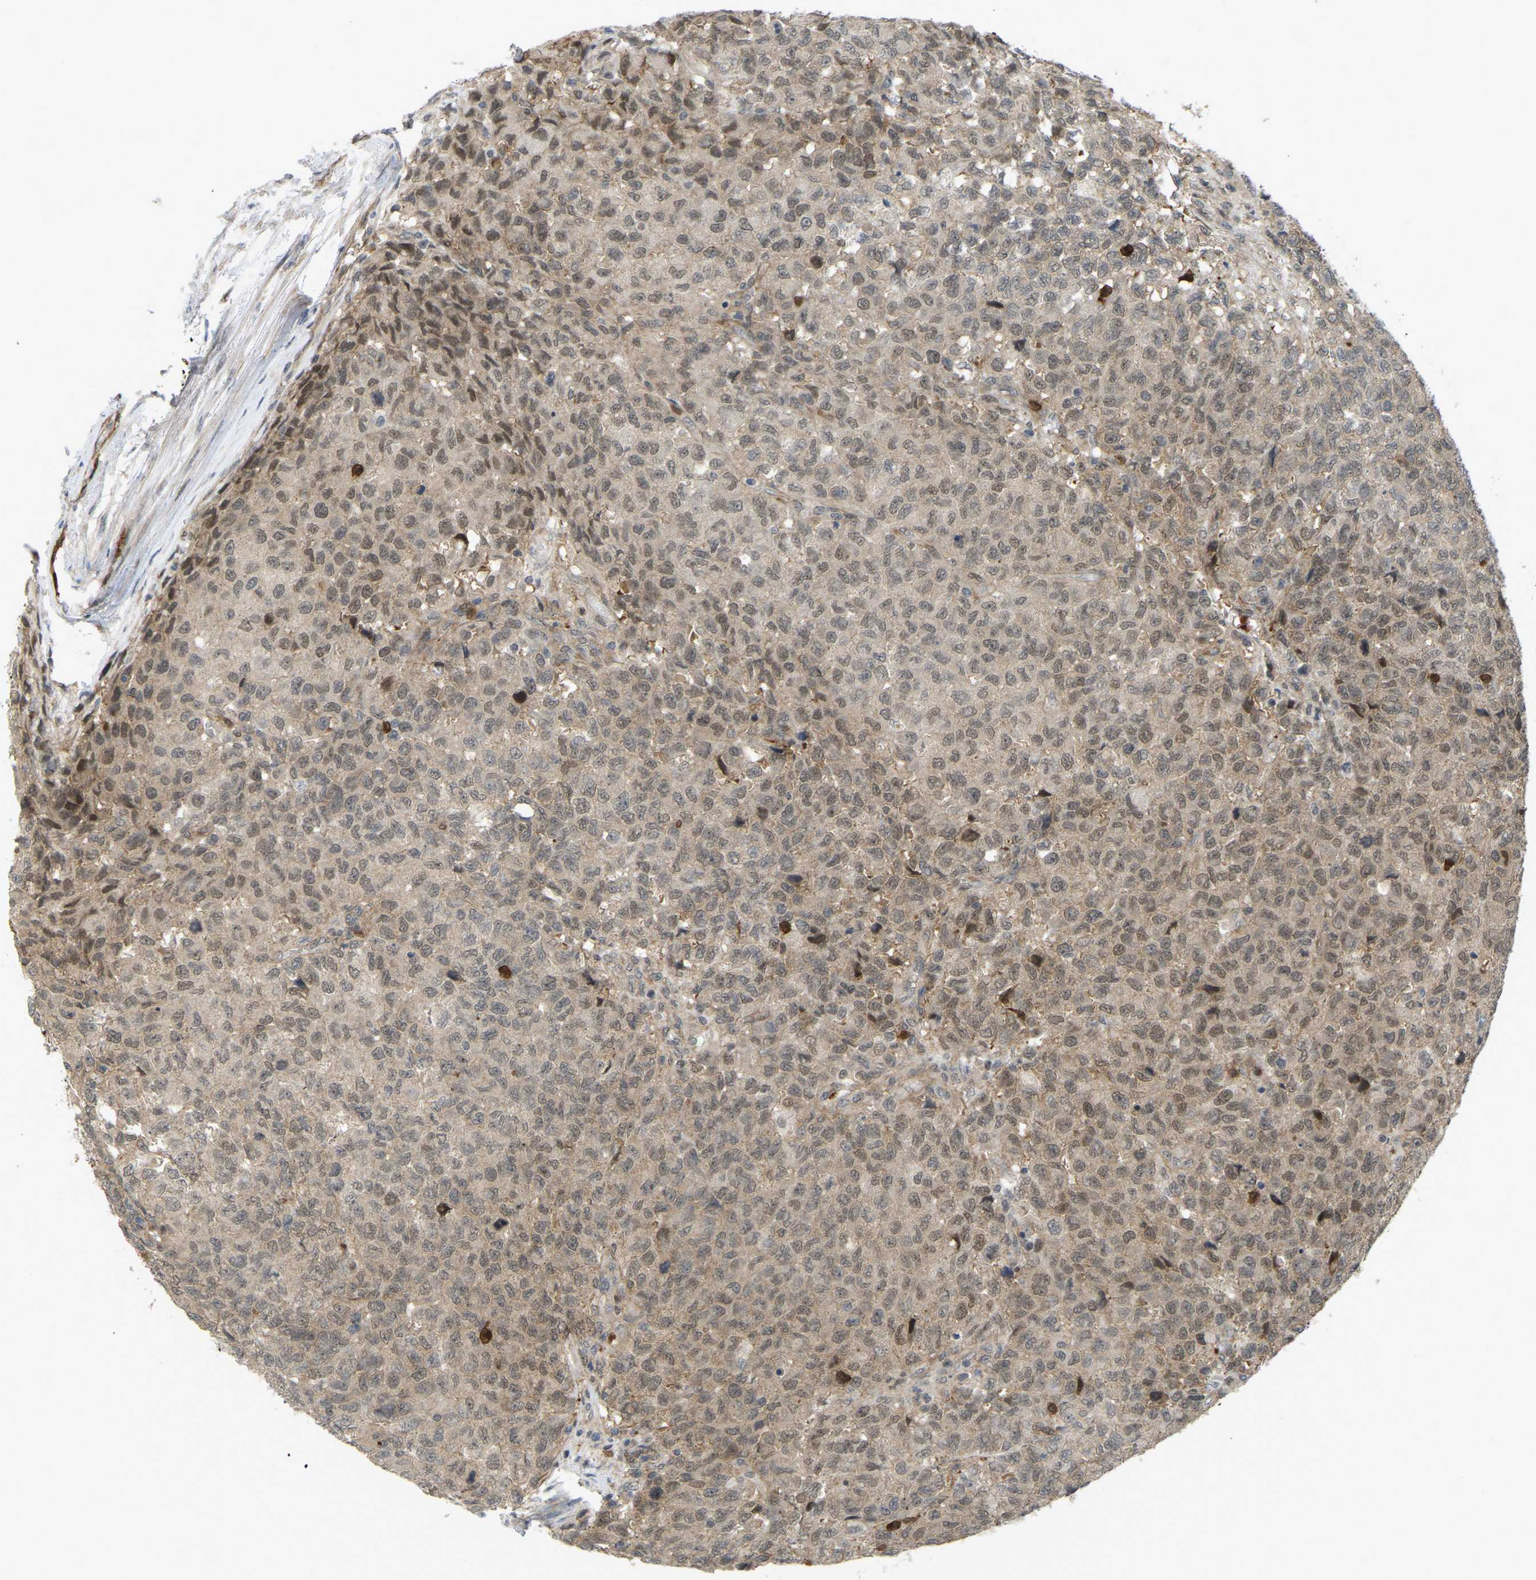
{"staining": {"intensity": "weak", "quantity": ">75%", "location": "cytoplasmic/membranous,nuclear"}, "tissue": "testis cancer", "cell_type": "Tumor cells", "image_type": "cancer", "snomed": [{"axis": "morphology", "description": "Seminoma, NOS"}, {"axis": "topography", "description": "Testis"}], "caption": "Immunohistochemical staining of human testis seminoma displays low levels of weak cytoplasmic/membranous and nuclear protein staining in approximately >75% of tumor cells. (IHC, brightfield microscopy, high magnification).", "gene": "SERPINB5", "patient": {"sex": "male", "age": 59}}